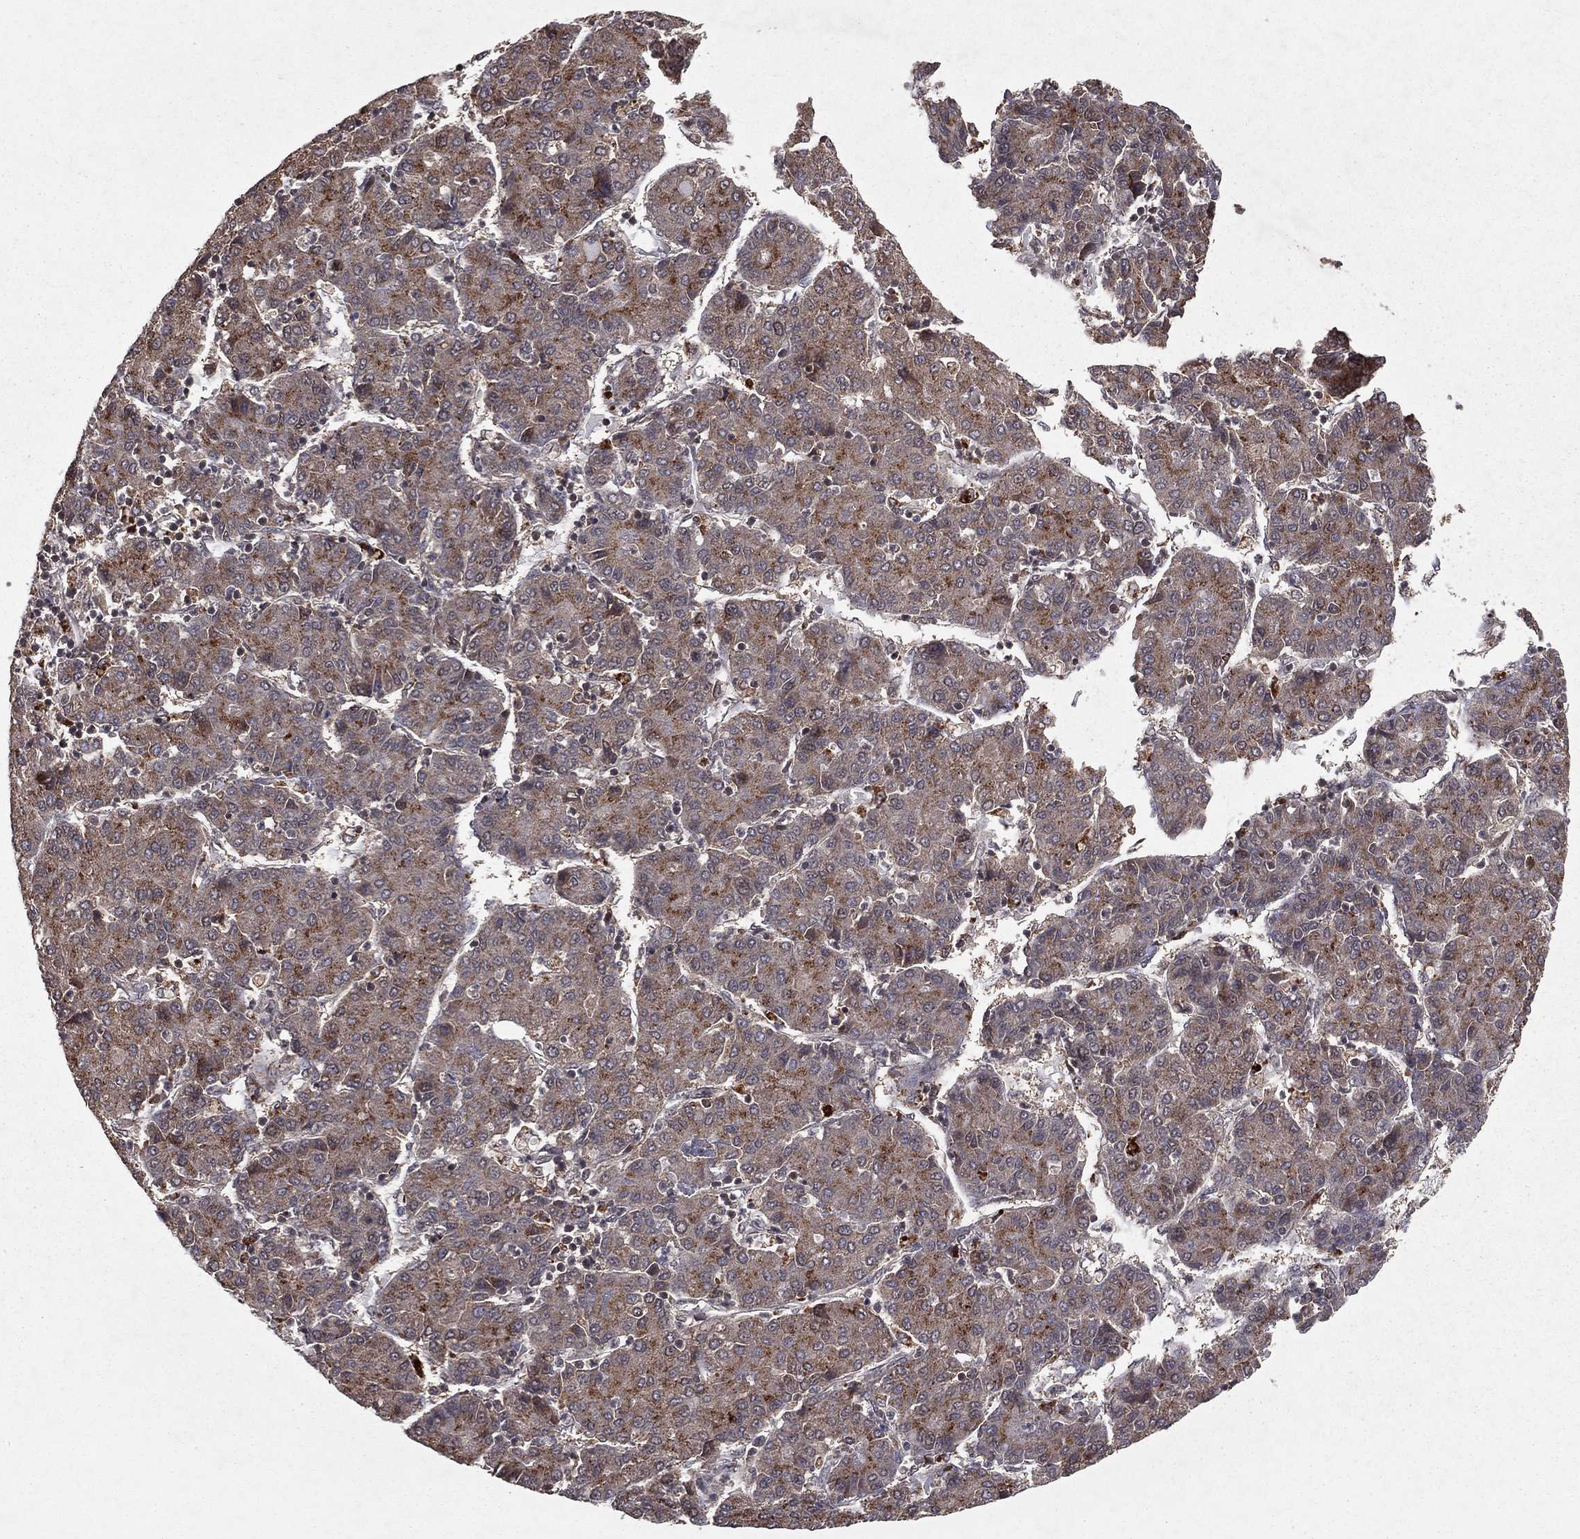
{"staining": {"intensity": "moderate", "quantity": ">75%", "location": "cytoplasmic/membranous"}, "tissue": "liver cancer", "cell_type": "Tumor cells", "image_type": "cancer", "snomed": [{"axis": "morphology", "description": "Carcinoma, Hepatocellular, NOS"}, {"axis": "topography", "description": "Liver"}], "caption": "DAB immunohistochemical staining of human liver cancer demonstrates moderate cytoplasmic/membranous protein staining in about >75% of tumor cells.", "gene": "ZDHHC15", "patient": {"sex": "male", "age": 65}}